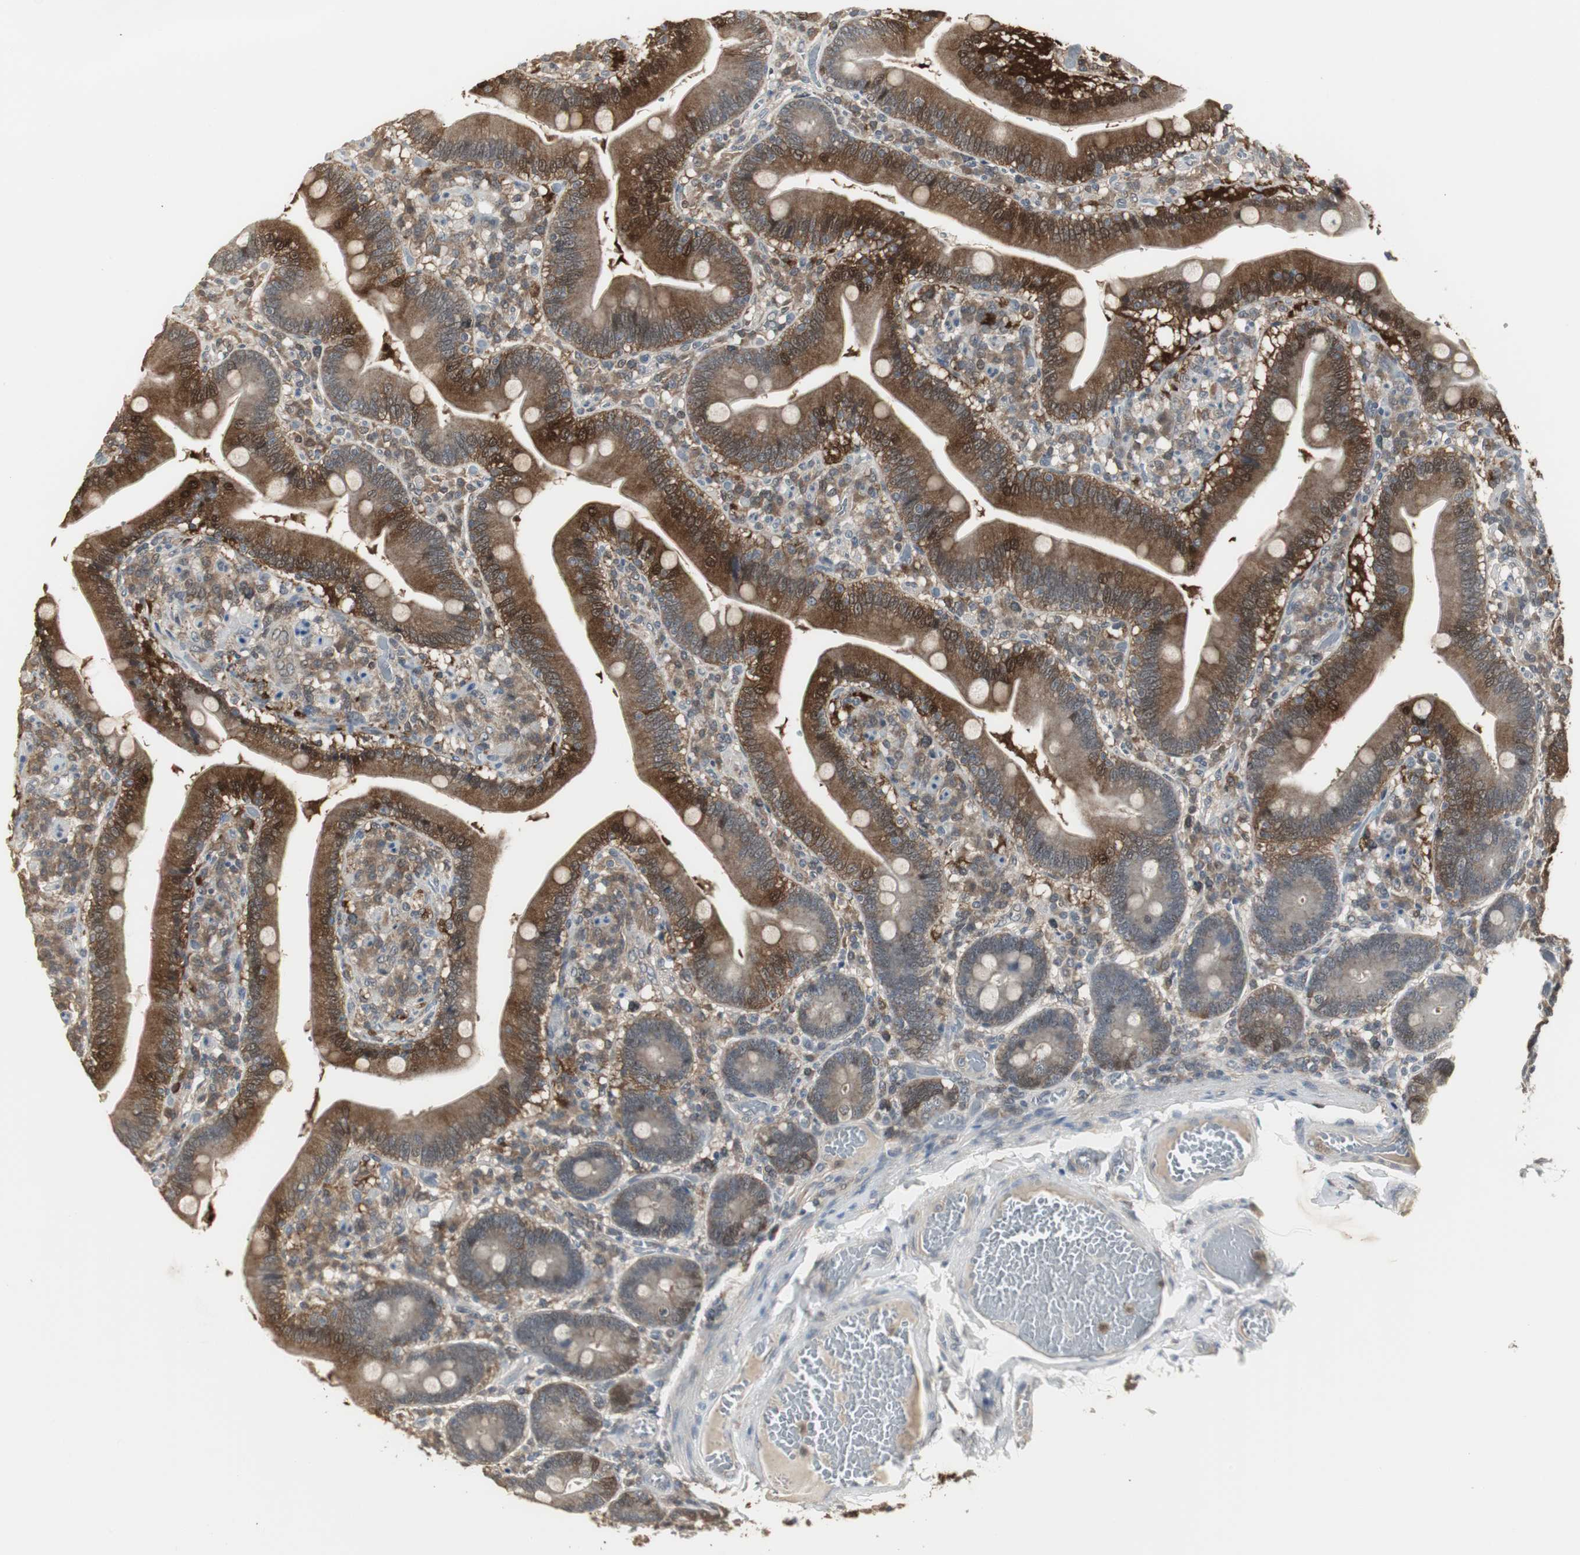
{"staining": {"intensity": "strong", "quantity": ">75%", "location": "cytoplasmic/membranous,nuclear"}, "tissue": "duodenum", "cell_type": "Glandular cells", "image_type": "normal", "snomed": [{"axis": "morphology", "description": "Normal tissue, NOS"}, {"axis": "topography", "description": "Duodenum"}], "caption": "IHC photomicrograph of benign human duodenum stained for a protein (brown), which demonstrates high levels of strong cytoplasmic/membranous,nuclear staining in about >75% of glandular cells.", "gene": "PLIN3", "patient": {"sex": "male", "age": 66}}